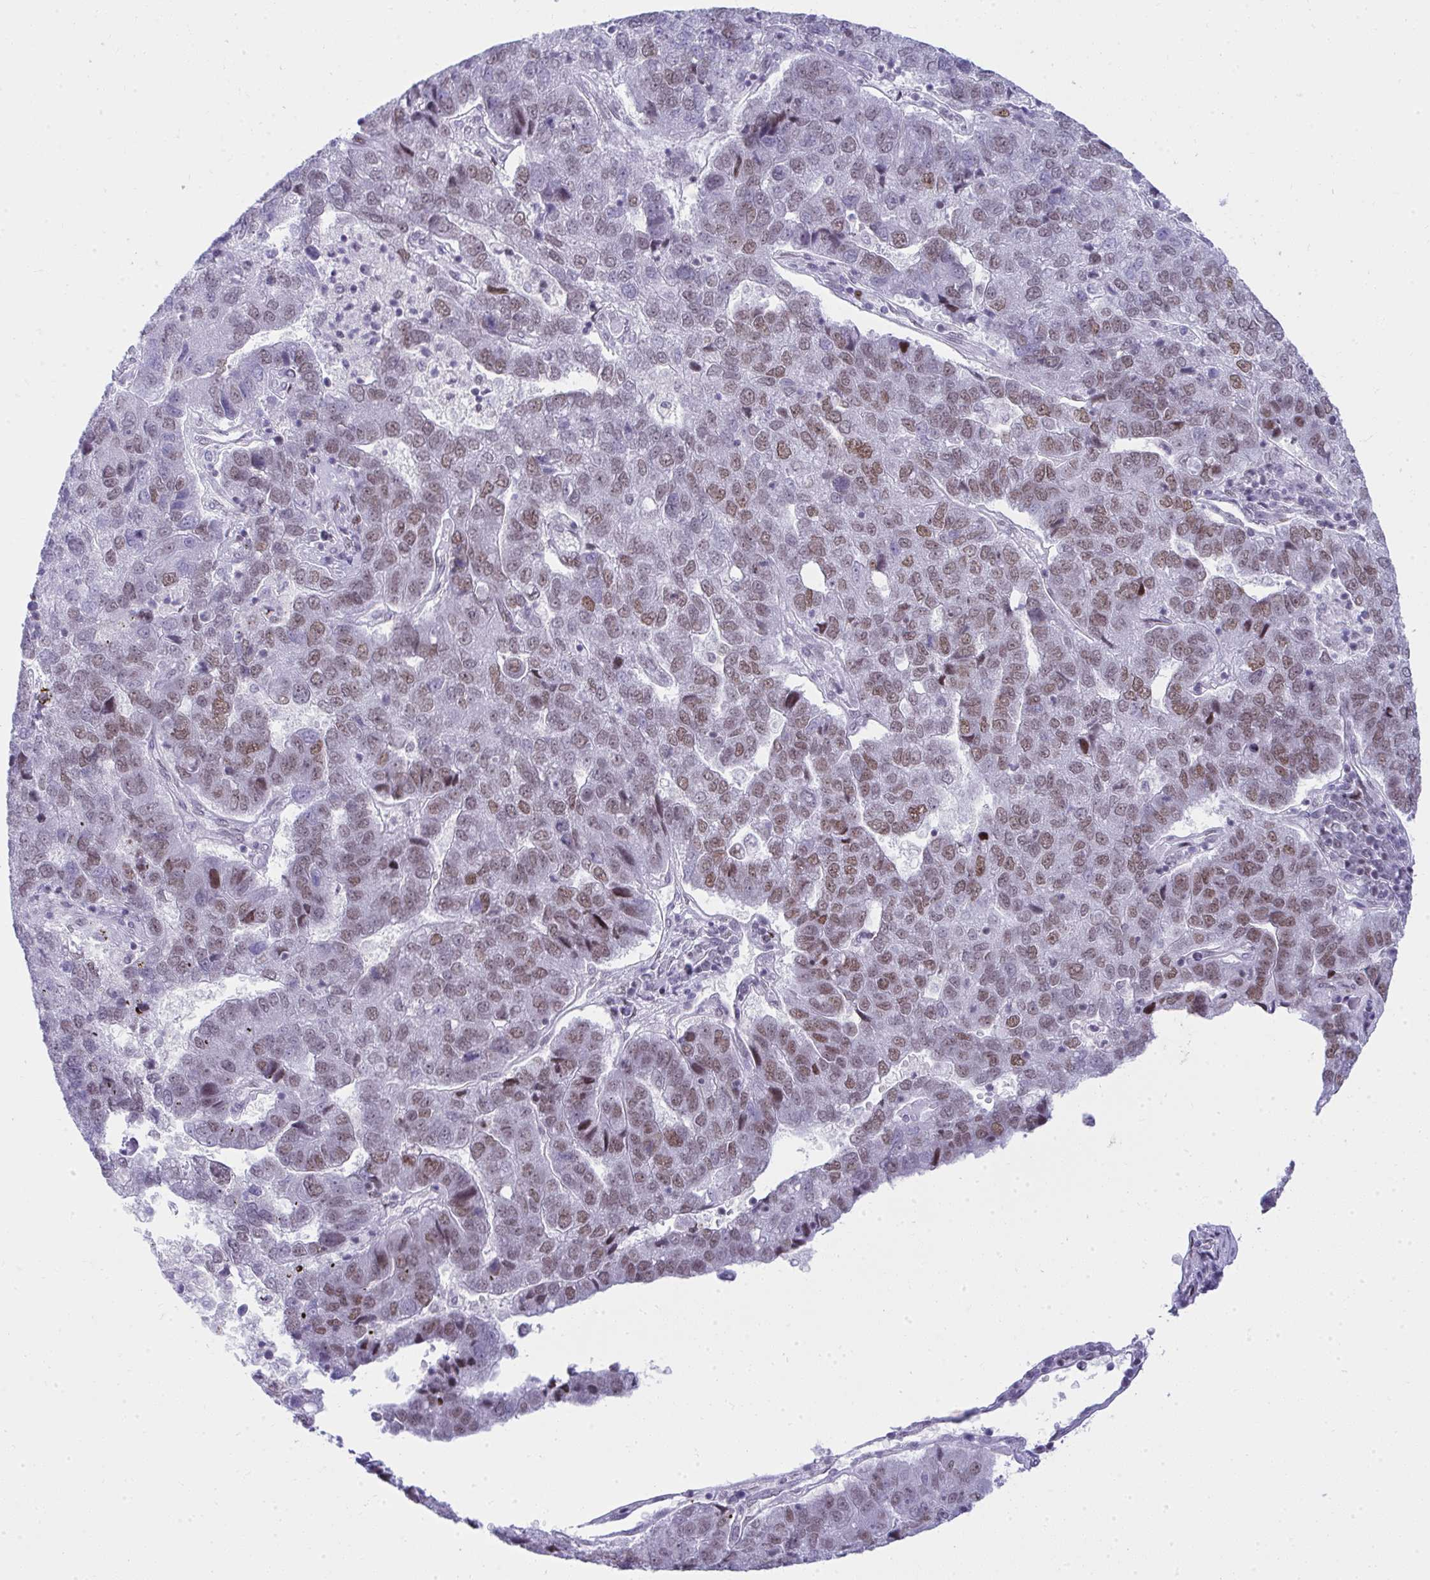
{"staining": {"intensity": "moderate", "quantity": ">75%", "location": "nuclear"}, "tissue": "pancreatic cancer", "cell_type": "Tumor cells", "image_type": "cancer", "snomed": [{"axis": "morphology", "description": "Adenocarcinoma, NOS"}, {"axis": "topography", "description": "Pancreas"}], "caption": "Tumor cells show medium levels of moderate nuclear staining in about >75% of cells in pancreatic cancer.", "gene": "GLDN", "patient": {"sex": "female", "age": 61}}